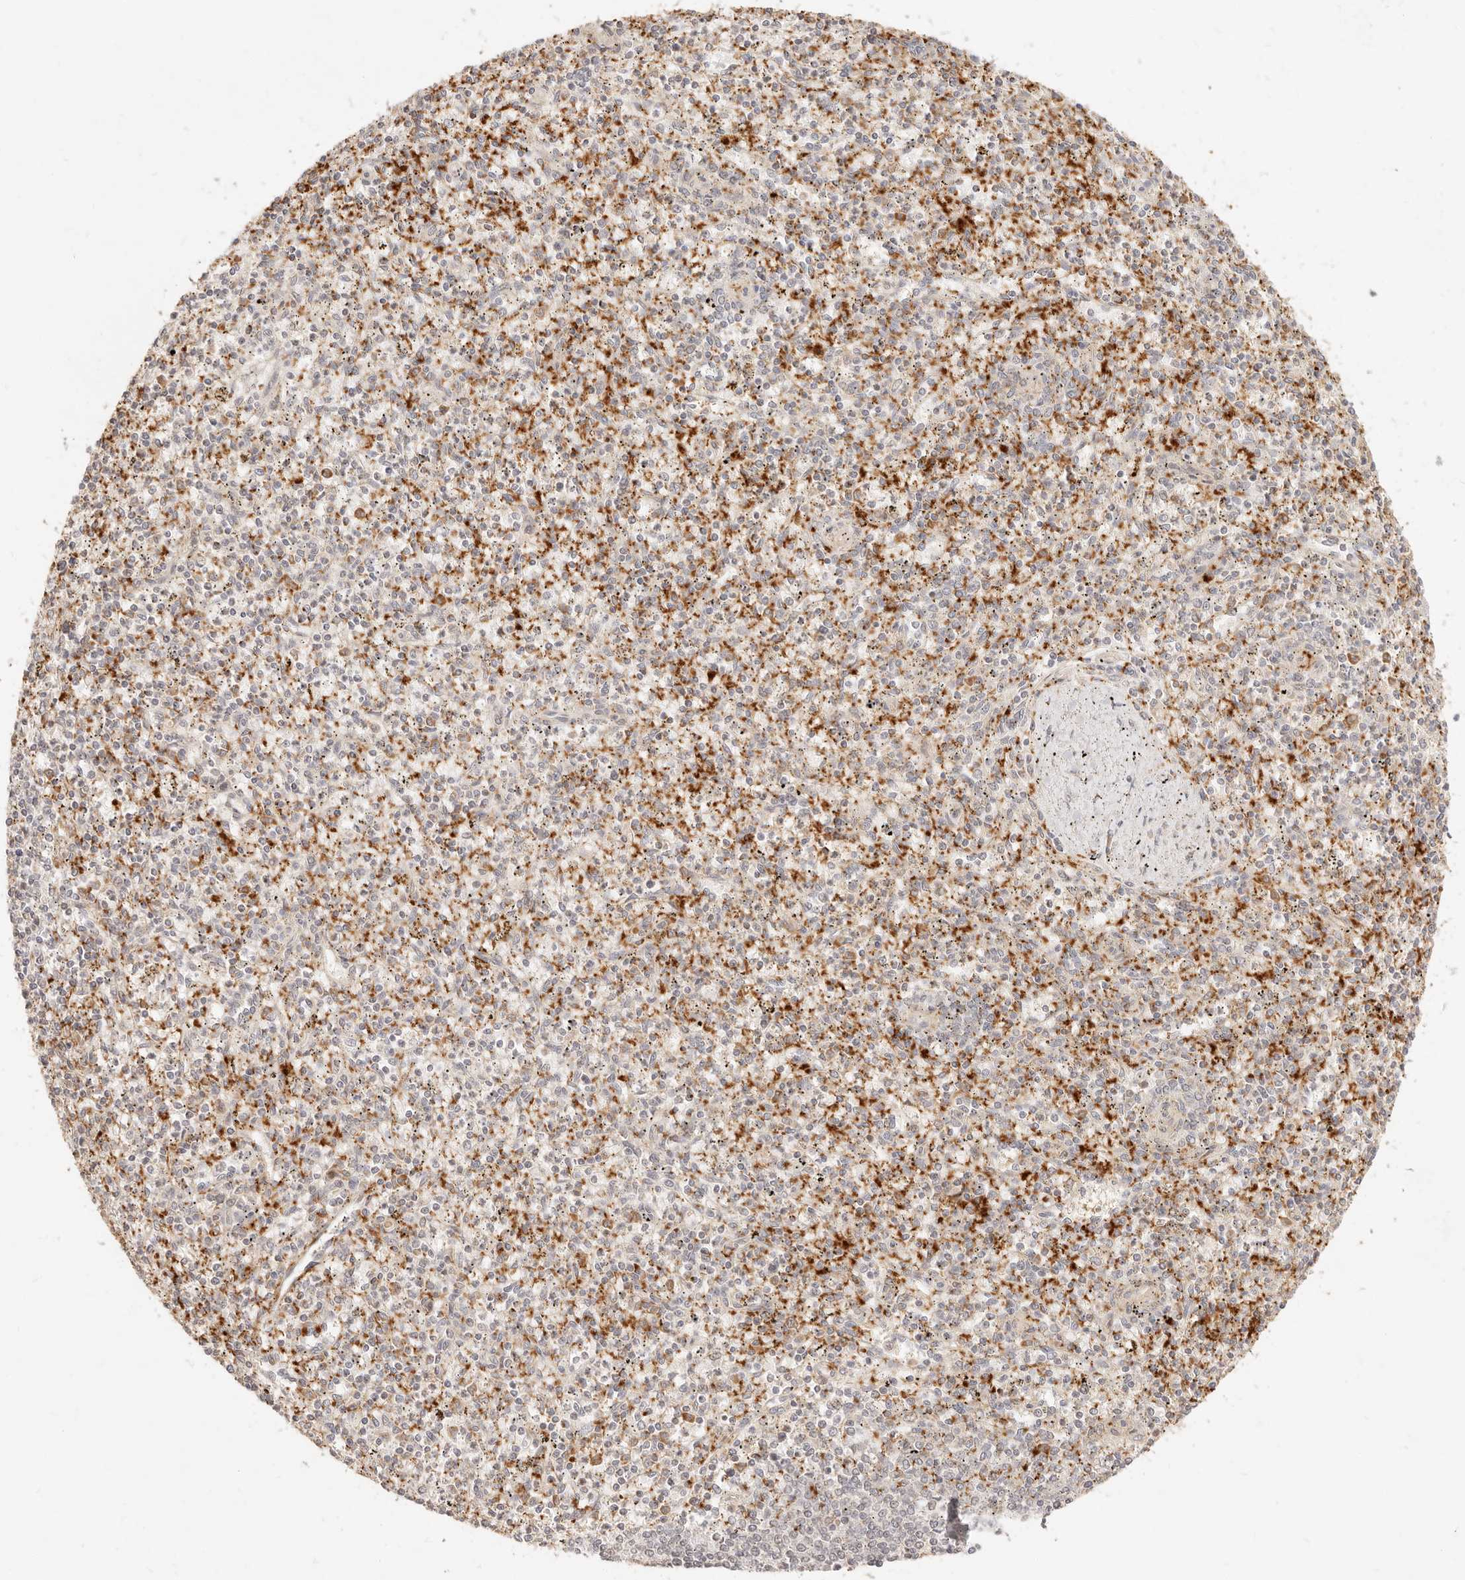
{"staining": {"intensity": "negative", "quantity": "none", "location": "none"}, "tissue": "spleen", "cell_type": "Cells in red pulp", "image_type": "normal", "snomed": [{"axis": "morphology", "description": "Normal tissue, NOS"}, {"axis": "topography", "description": "Spleen"}], "caption": "Immunohistochemical staining of benign human spleen displays no significant expression in cells in red pulp. (DAB IHC, high magnification).", "gene": "UBXN10", "patient": {"sex": "male", "age": 72}}